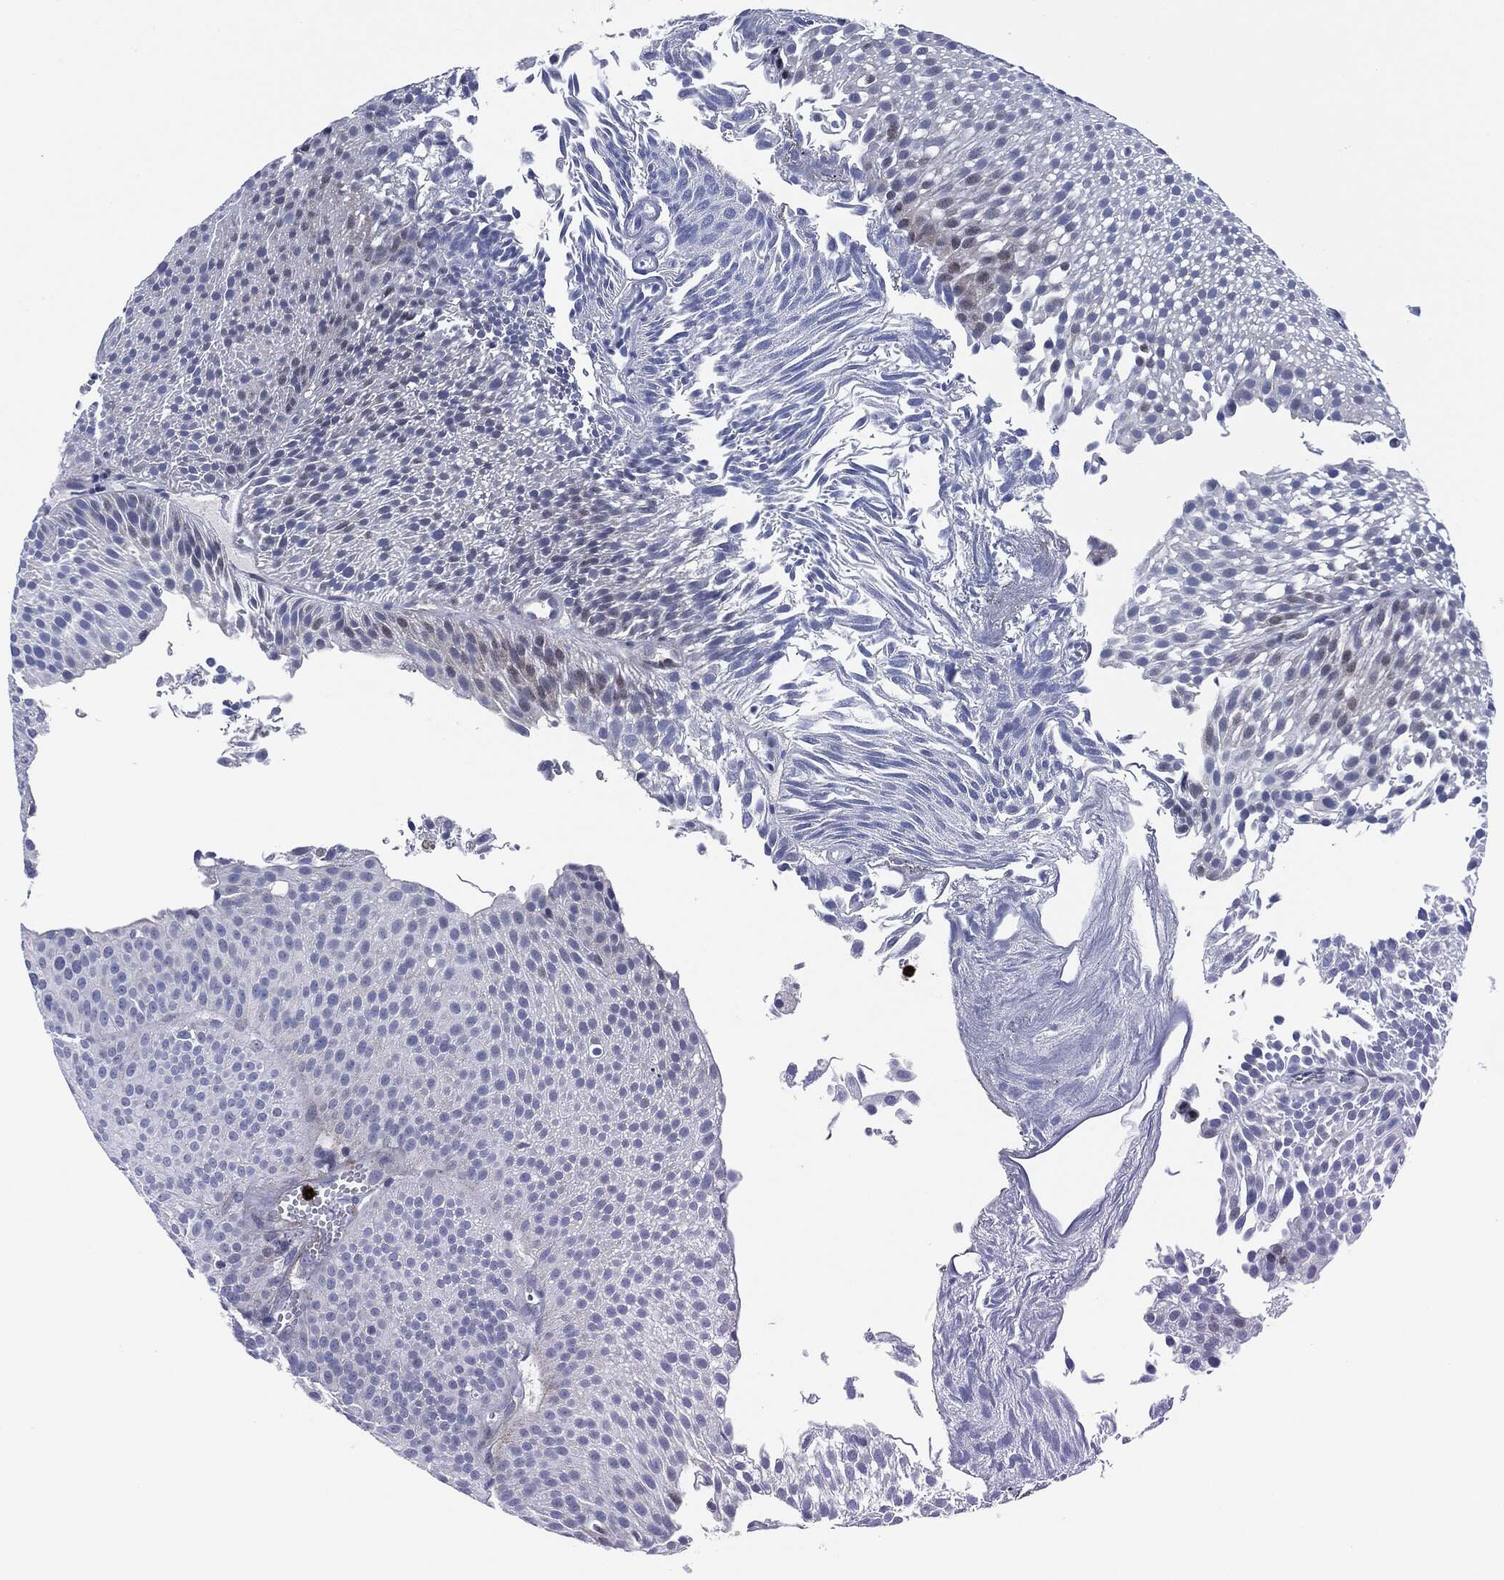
{"staining": {"intensity": "weak", "quantity": "25%-75%", "location": "nuclear"}, "tissue": "urothelial cancer", "cell_type": "Tumor cells", "image_type": "cancer", "snomed": [{"axis": "morphology", "description": "Urothelial carcinoma, Low grade"}, {"axis": "topography", "description": "Urinary bladder"}], "caption": "Immunohistochemistry photomicrograph of urothelial cancer stained for a protein (brown), which shows low levels of weak nuclear expression in about 25%-75% of tumor cells.", "gene": "MPO", "patient": {"sex": "male", "age": 65}}